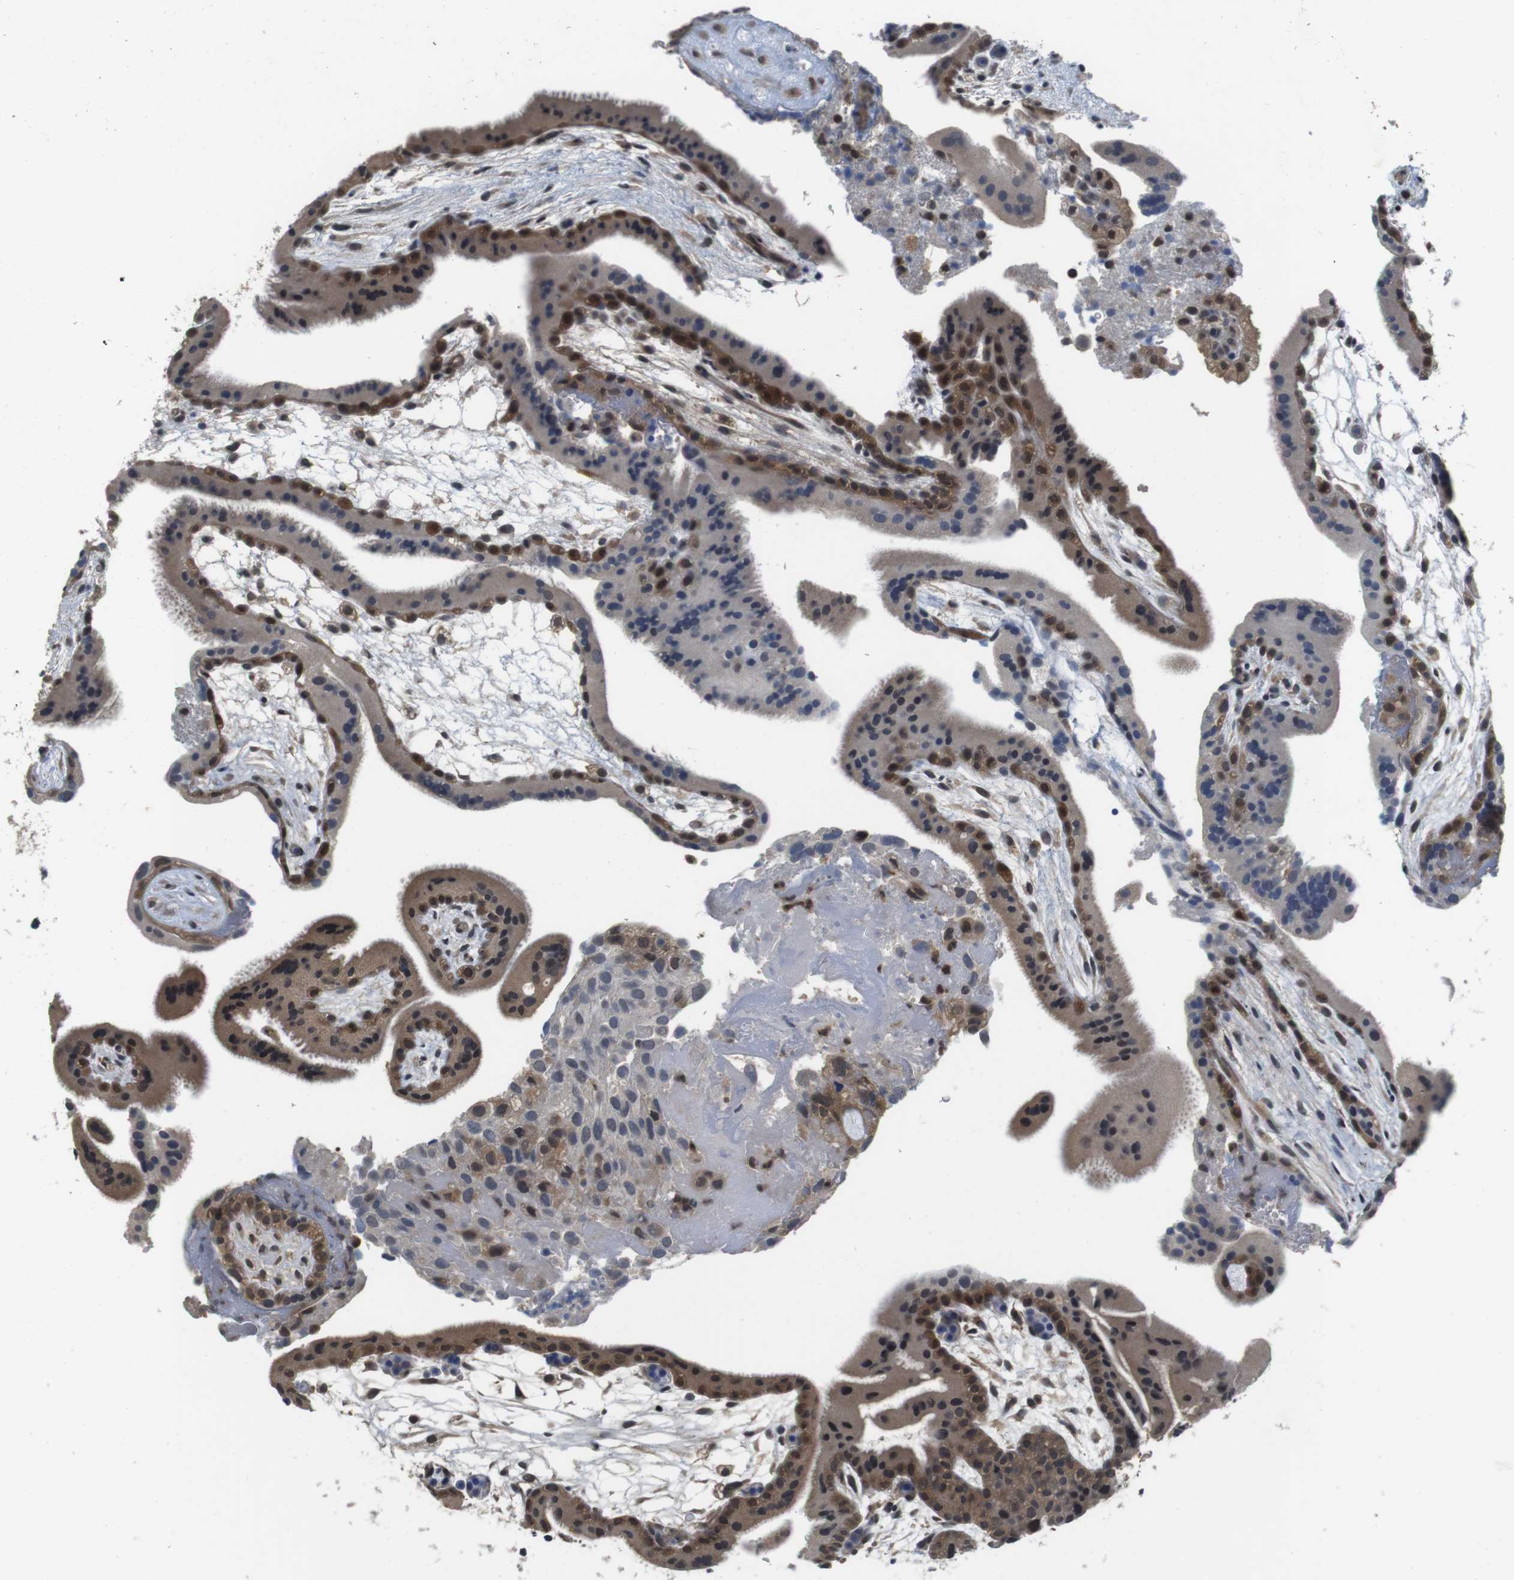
{"staining": {"intensity": "moderate", "quantity": "<25%", "location": "cytoplasmic/membranous,nuclear"}, "tissue": "placenta", "cell_type": "Decidual cells", "image_type": "normal", "snomed": [{"axis": "morphology", "description": "Normal tissue, NOS"}, {"axis": "topography", "description": "Placenta"}], "caption": "Protein staining by IHC demonstrates moderate cytoplasmic/membranous,nuclear staining in approximately <25% of decidual cells in benign placenta.", "gene": "FADD", "patient": {"sex": "female", "age": 19}}